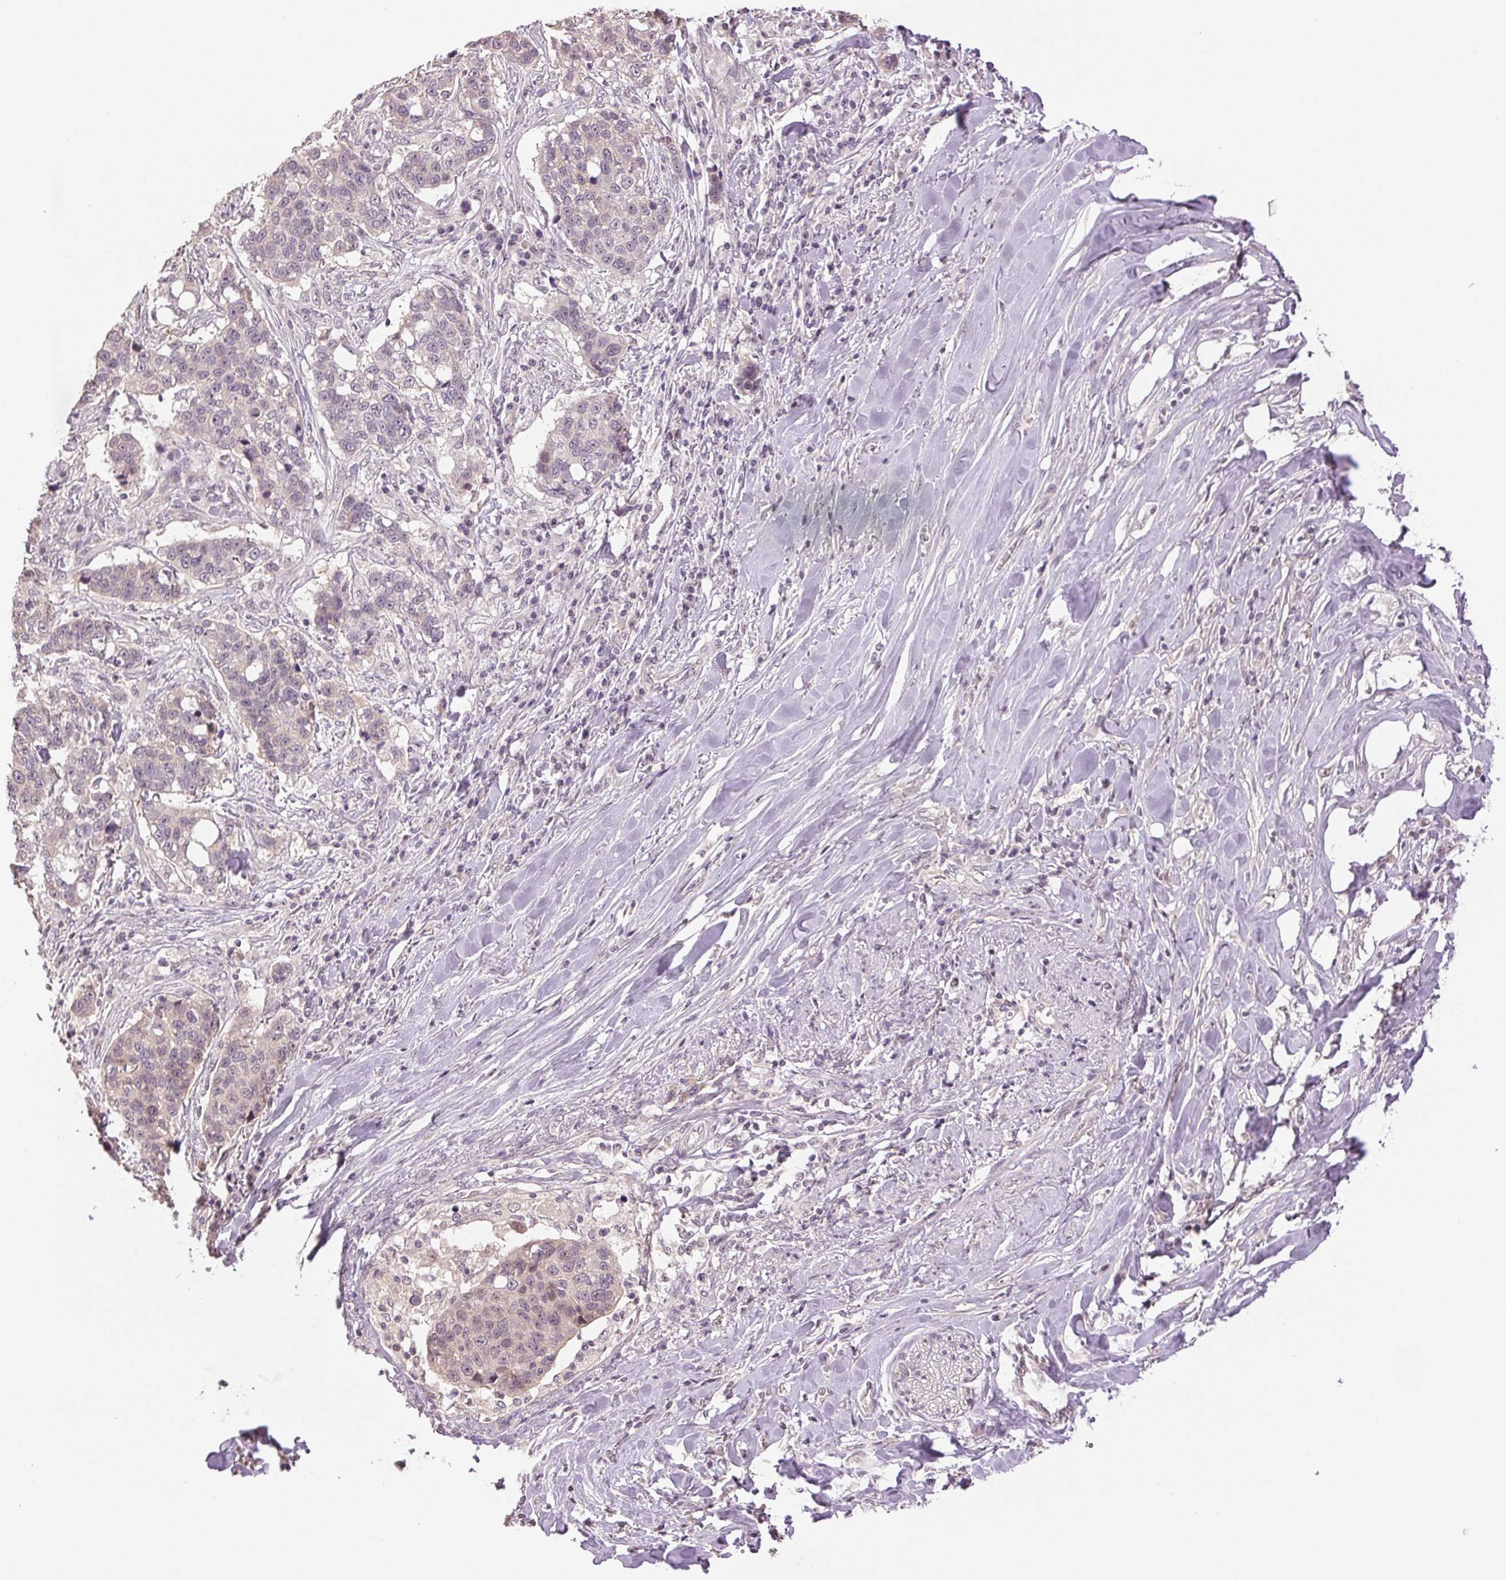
{"staining": {"intensity": "negative", "quantity": "none", "location": "none"}, "tissue": "lung cancer", "cell_type": "Tumor cells", "image_type": "cancer", "snomed": [{"axis": "morphology", "description": "Squamous cell carcinoma, NOS"}, {"axis": "topography", "description": "Lymph node"}, {"axis": "topography", "description": "Lung"}], "caption": "This is an immunohistochemistry histopathology image of lung cancer (squamous cell carcinoma). There is no positivity in tumor cells.", "gene": "PLCB1", "patient": {"sex": "male", "age": 61}}